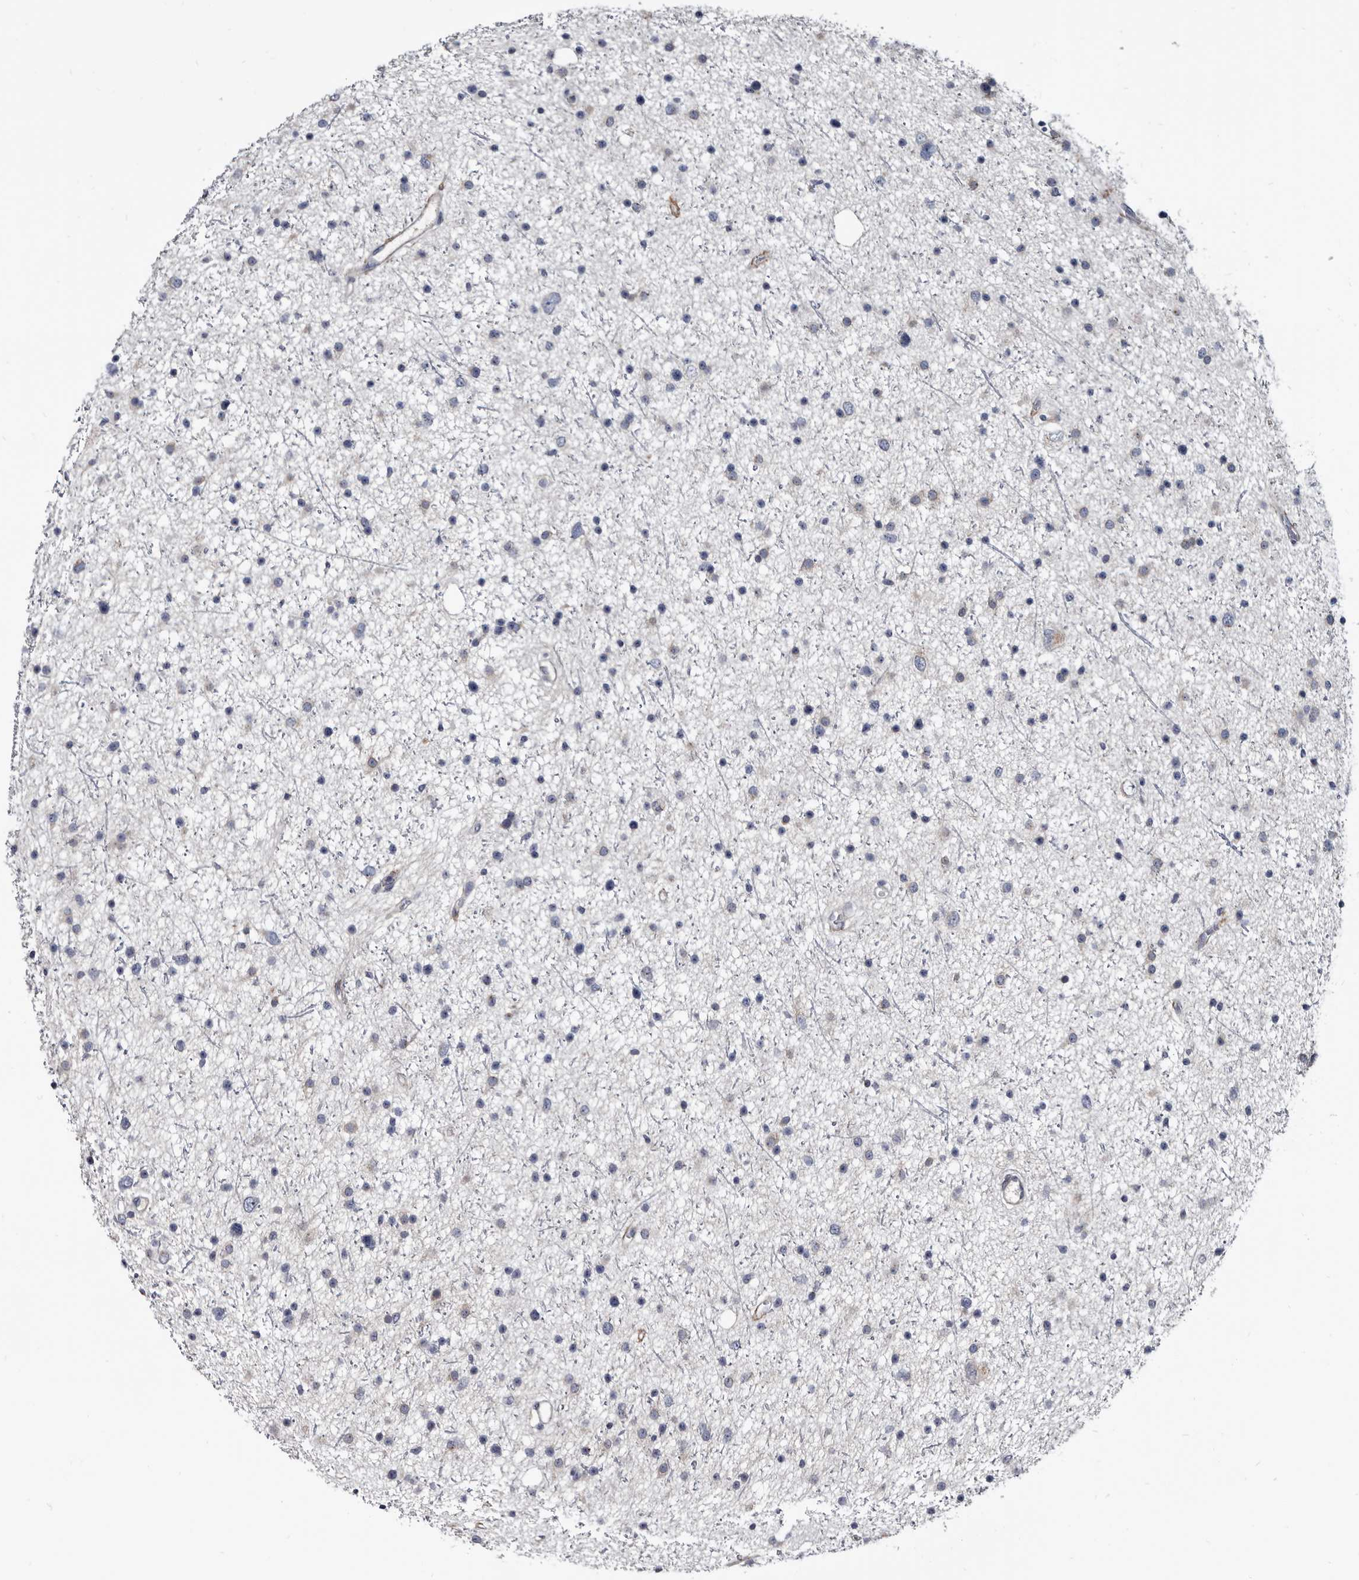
{"staining": {"intensity": "negative", "quantity": "none", "location": "none"}, "tissue": "glioma", "cell_type": "Tumor cells", "image_type": "cancer", "snomed": [{"axis": "morphology", "description": "Glioma, malignant, Low grade"}, {"axis": "topography", "description": "Cerebral cortex"}], "caption": "Immunohistochemistry of malignant glioma (low-grade) displays no positivity in tumor cells.", "gene": "PRSS8", "patient": {"sex": "female", "age": 39}}